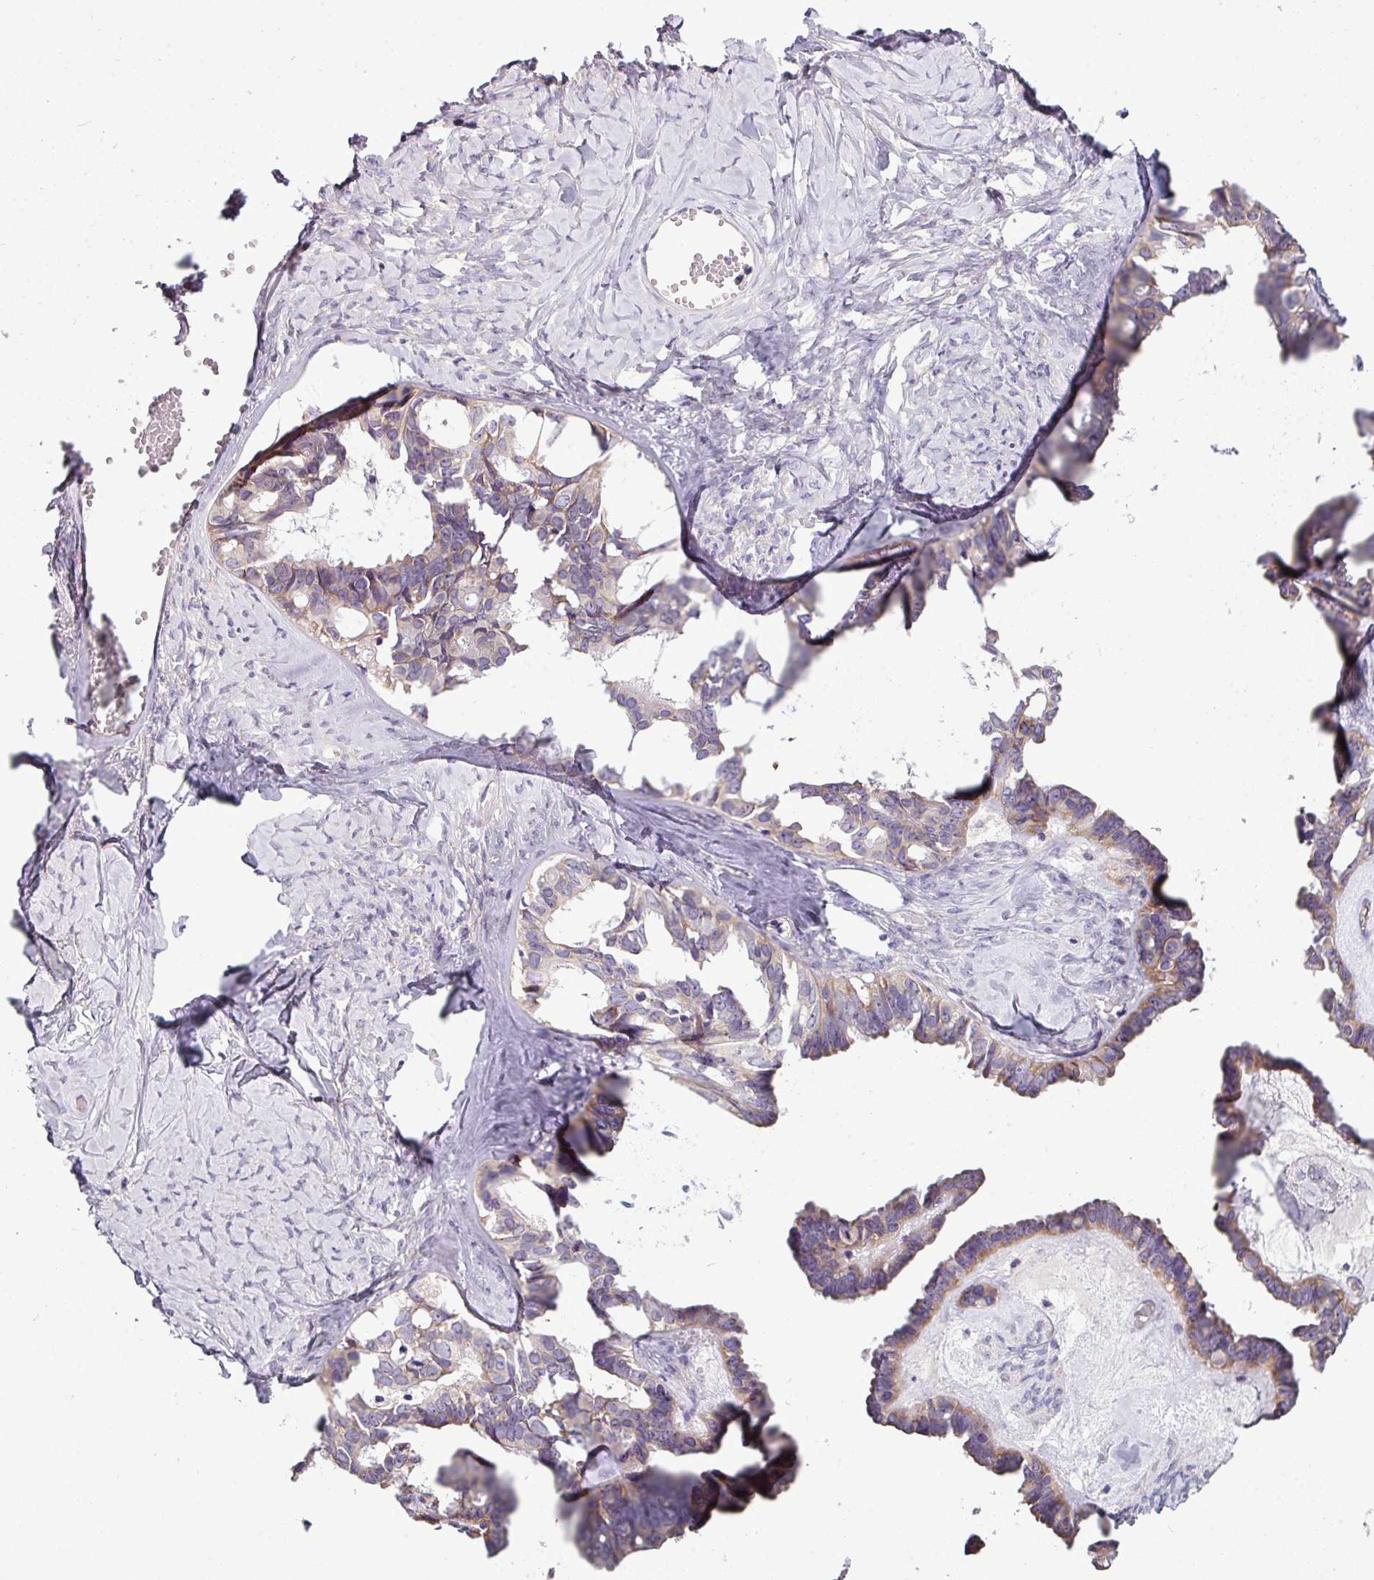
{"staining": {"intensity": "weak", "quantity": "25%-75%", "location": "cytoplasmic/membranous"}, "tissue": "ovarian cancer", "cell_type": "Tumor cells", "image_type": "cancer", "snomed": [{"axis": "morphology", "description": "Cystadenocarcinoma, serous, NOS"}, {"axis": "topography", "description": "Ovary"}], "caption": "Human ovarian cancer (serous cystadenocarcinoma) stained for a protein (brown) exhibits weak cytoplasmic/membranous positive staining in approximately 25%-75% of tumor cells.", "gene": "AGAP5", "patient": {"sex": "female", "age": 69}}